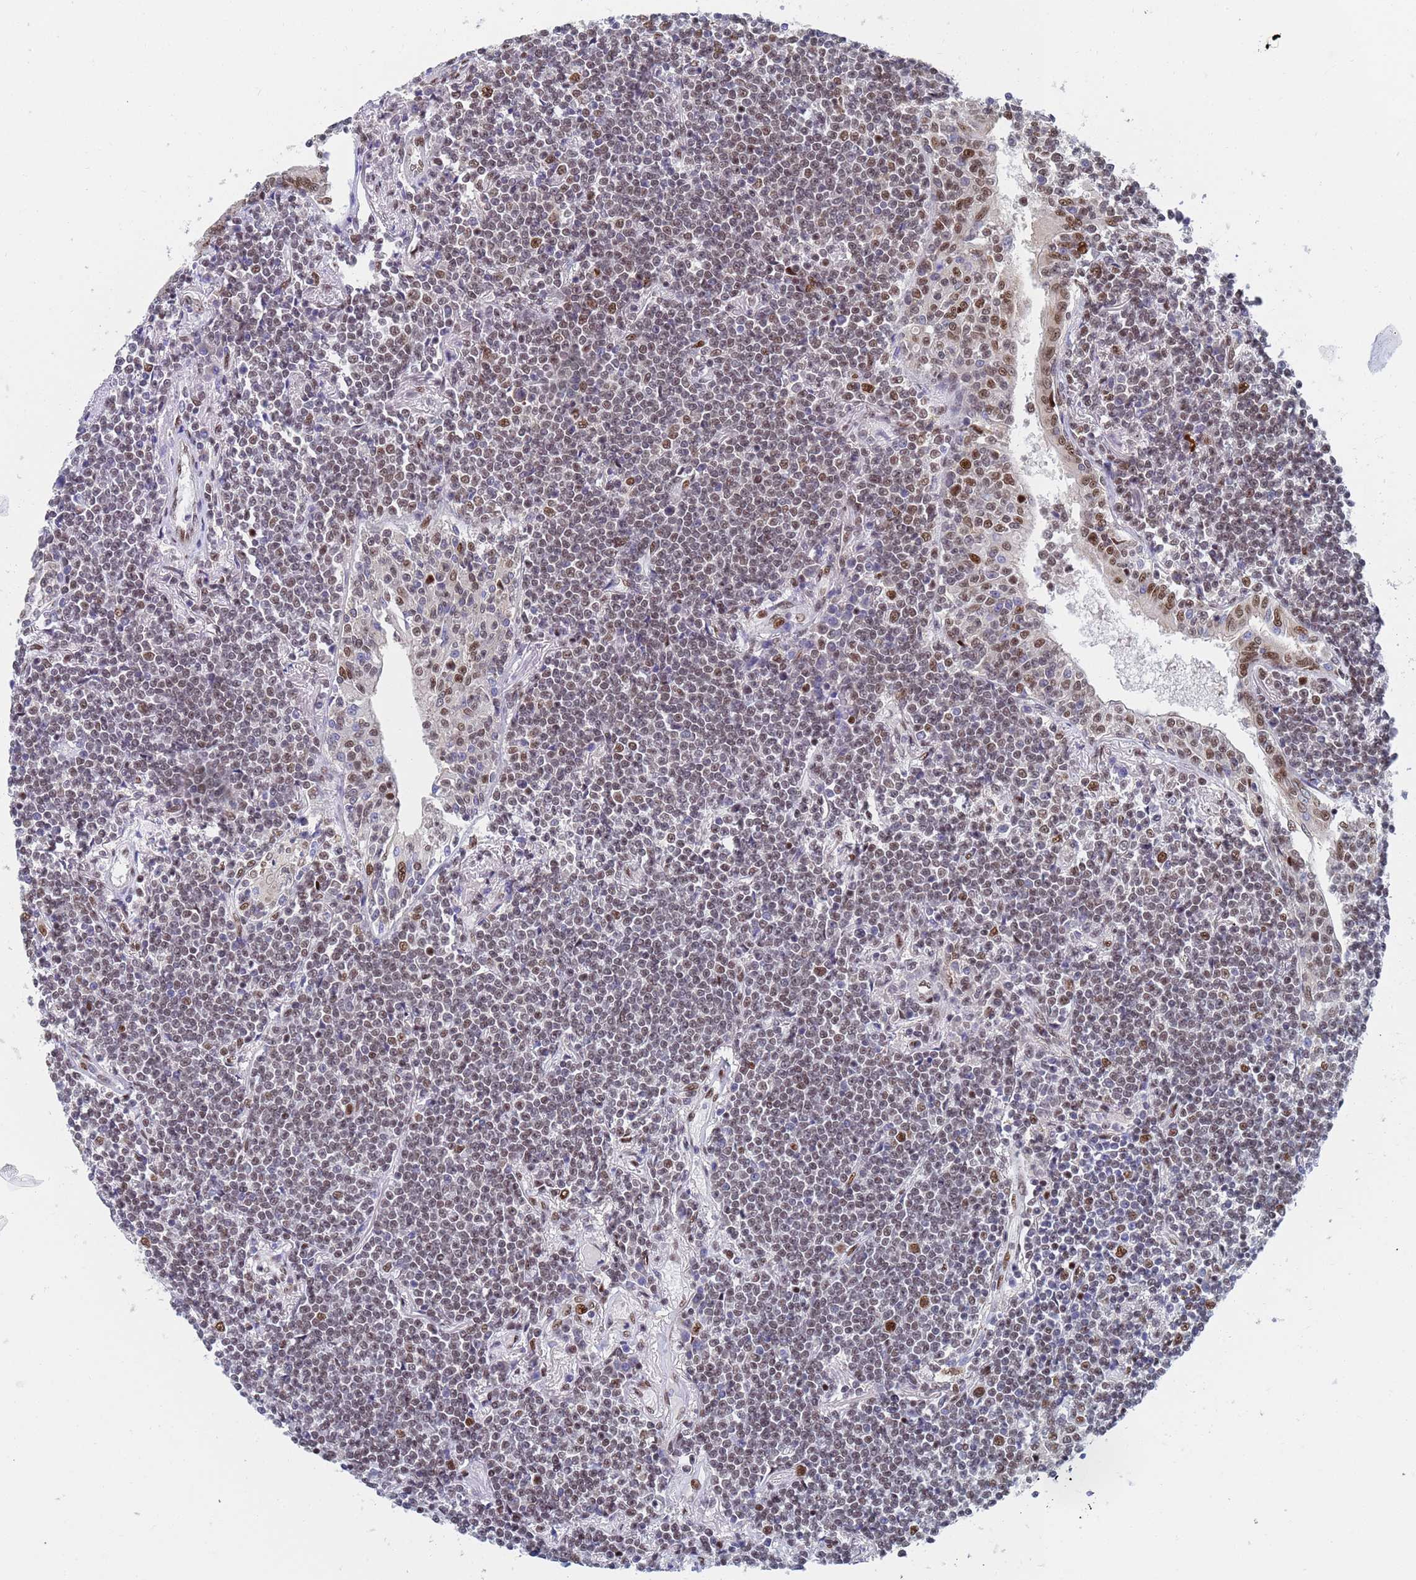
{"staining": {"intensity": "weak", "quantity": "25%-75%", "location": "nuclear"}, "tissue": "lymphoma", "cell_type": "Tumor cells", "image_type": "cancer", "snomed": [{"axis": "morphology", "description": "Malignant lymphoma, non-Hodgkin's type, Low grade"}, {"axis": "topography", "description": "Lung"}], "caption": "Low-grade malignant lymphoma, non-Hodgkin's type tissue exhibits weak nuclear staining in about 25%-75% of tumor cells, visualized by immunohistochemistry.", "gene": "AP5Z1", "patient": {"sex": "female", "age": 71}}